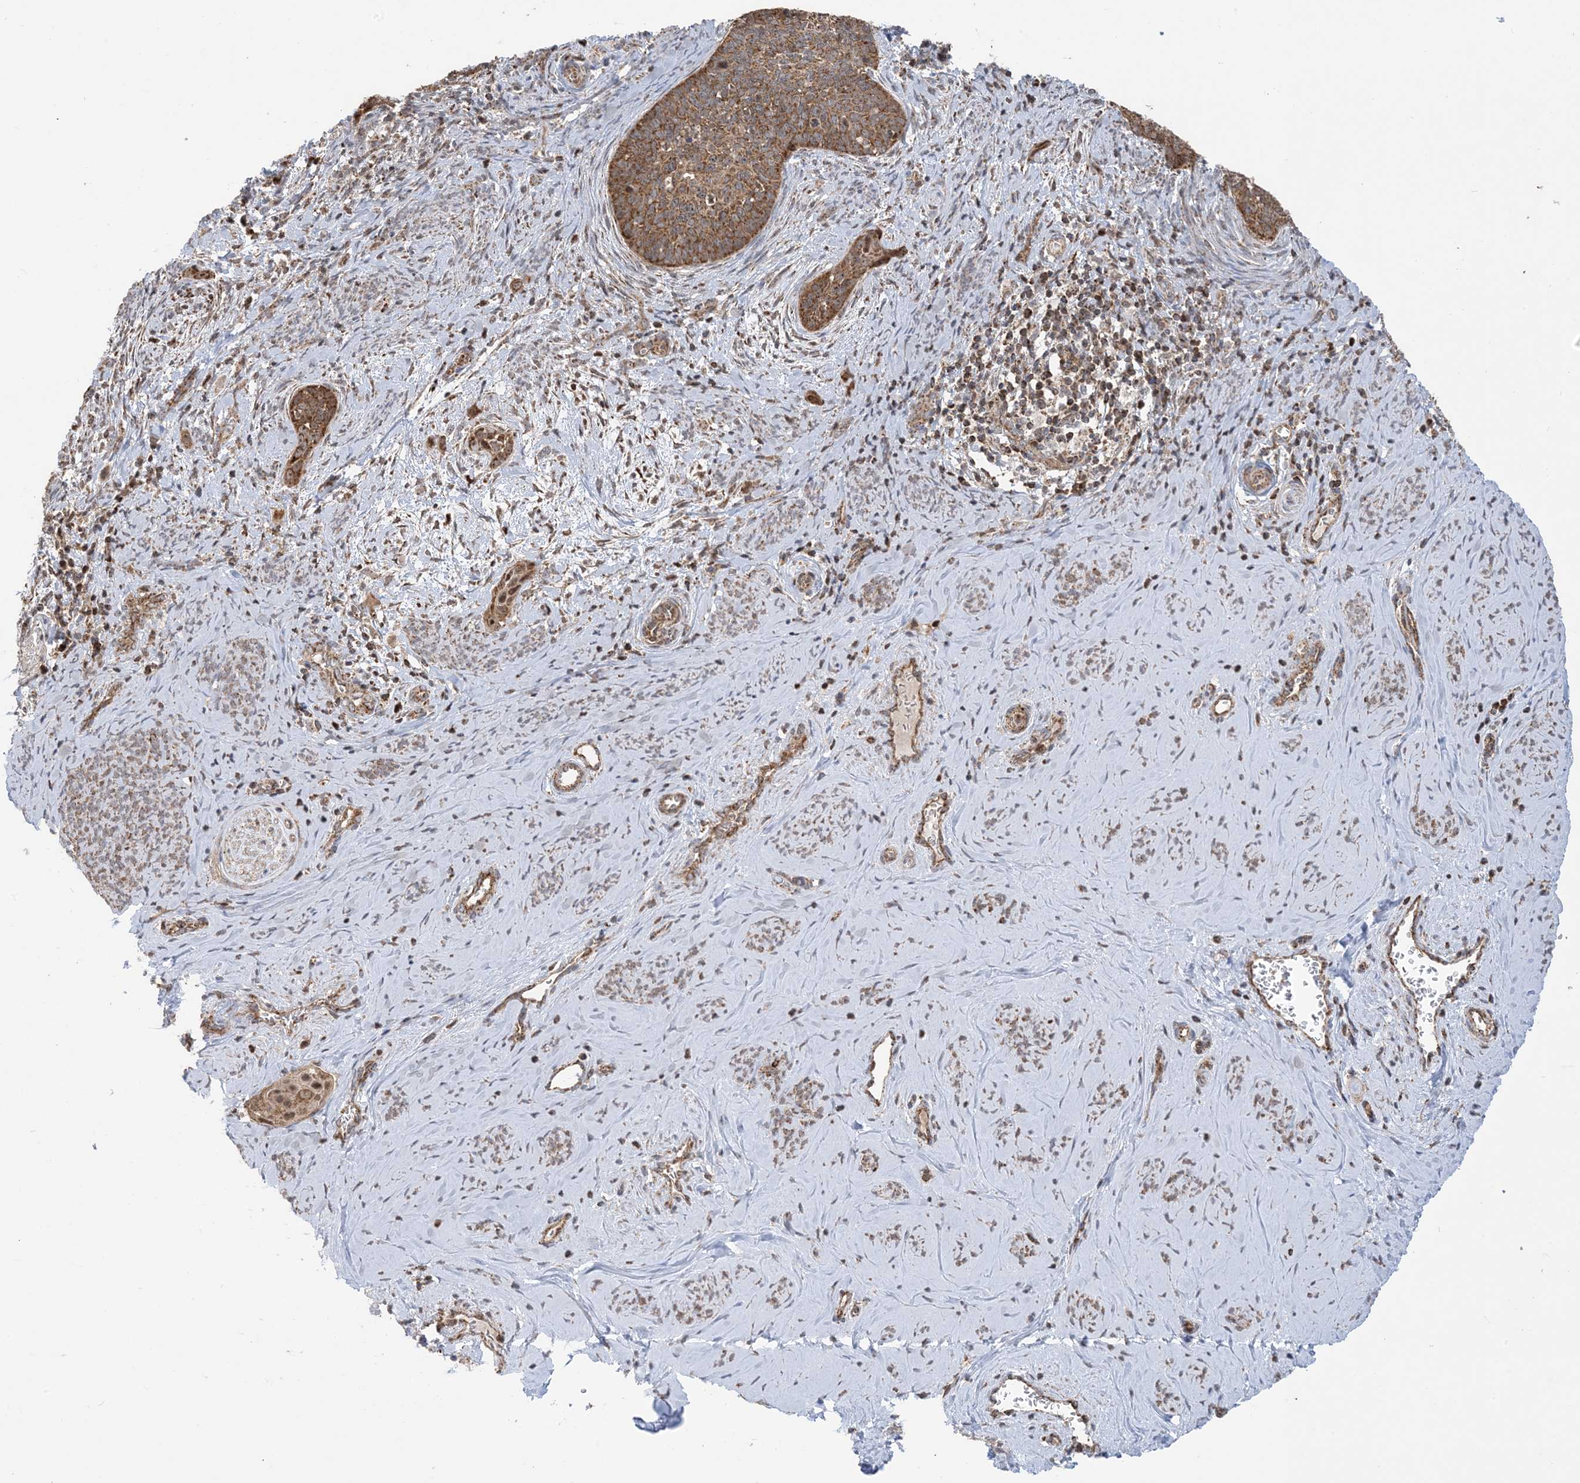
{"staining": {"intensity": "moderate", "quantity": ">75%", "location": "cytoplasmic/membranous,nuclear"}, "tissue": "cervical cancer", "cell_type": "Tumor cells", "image_type": "cancer", "snomed": [{"axis": "morphology", "description": "Squamous cell carcinoma, NOS"}, {"axis": "topography", "description": "Cervix"}], "caption": "Cervical cancer (squamous cell carcinoma) stained with a brown dye exhibits moderate cytoplasmic/membranous and nuclear positive staining in approximately >75% of tumor cells.", "gene": "MAPKBP1", "patient": {"sex": "female", "age": 33}}